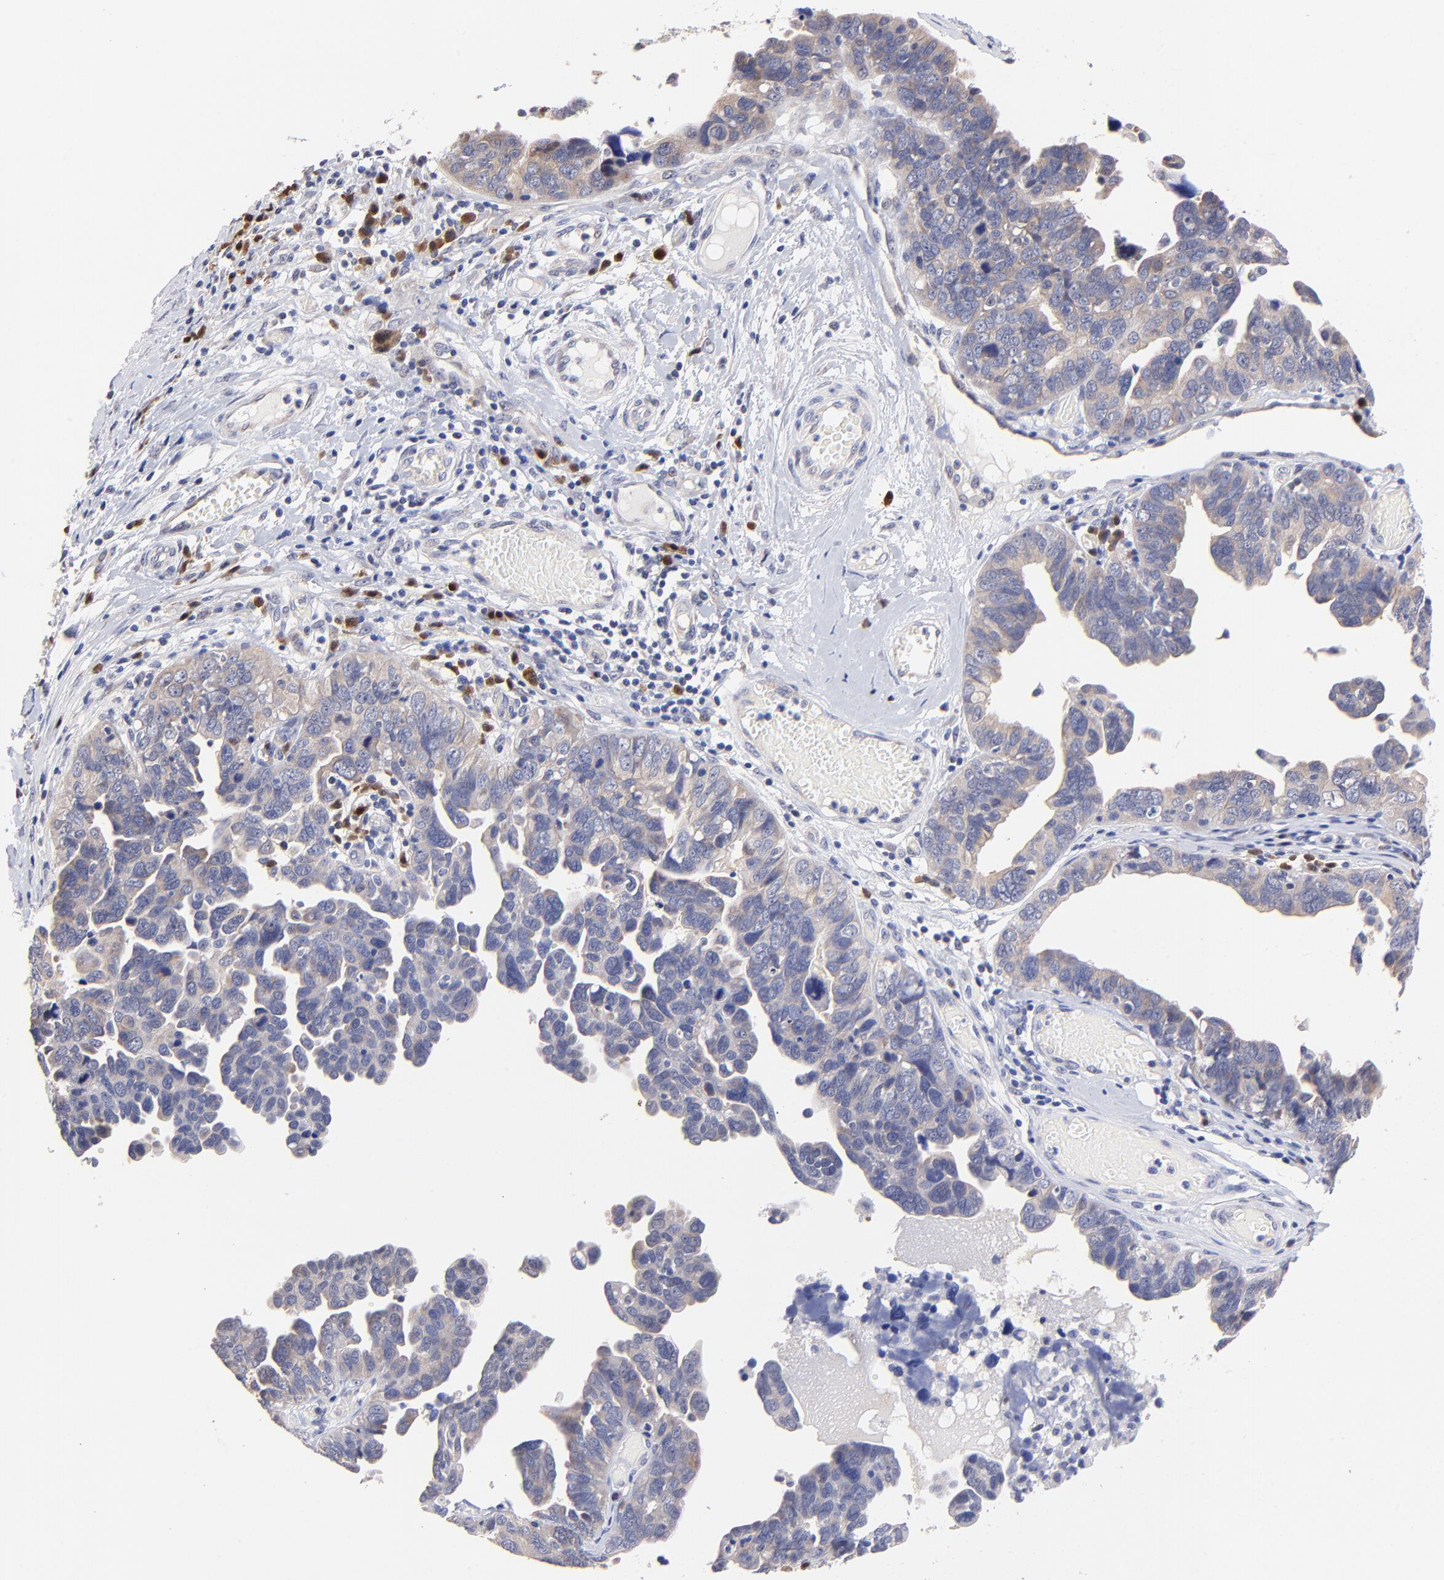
{"staining": {"intensity": "negative", "quantity": "none", "location": "none"}, "tissue": "ovarian cancer", "cell_type": "Tumor cells", "image_type": "cancer", "snomed": [{"axis": "morphology", "description": "Cystadenocarcinoma, serous, NOS"}, {"axis": "topography", "description": "Ovary"}], "caption": "A high-resolution micrograph shows immunohistochemistry (IHC) staining of ovarian serous cystadenocarcinoma, which reveals no significant positivity in tumor cells.", "gene": "ZNF155", "patient": {"sex": "female", "age": 64}}